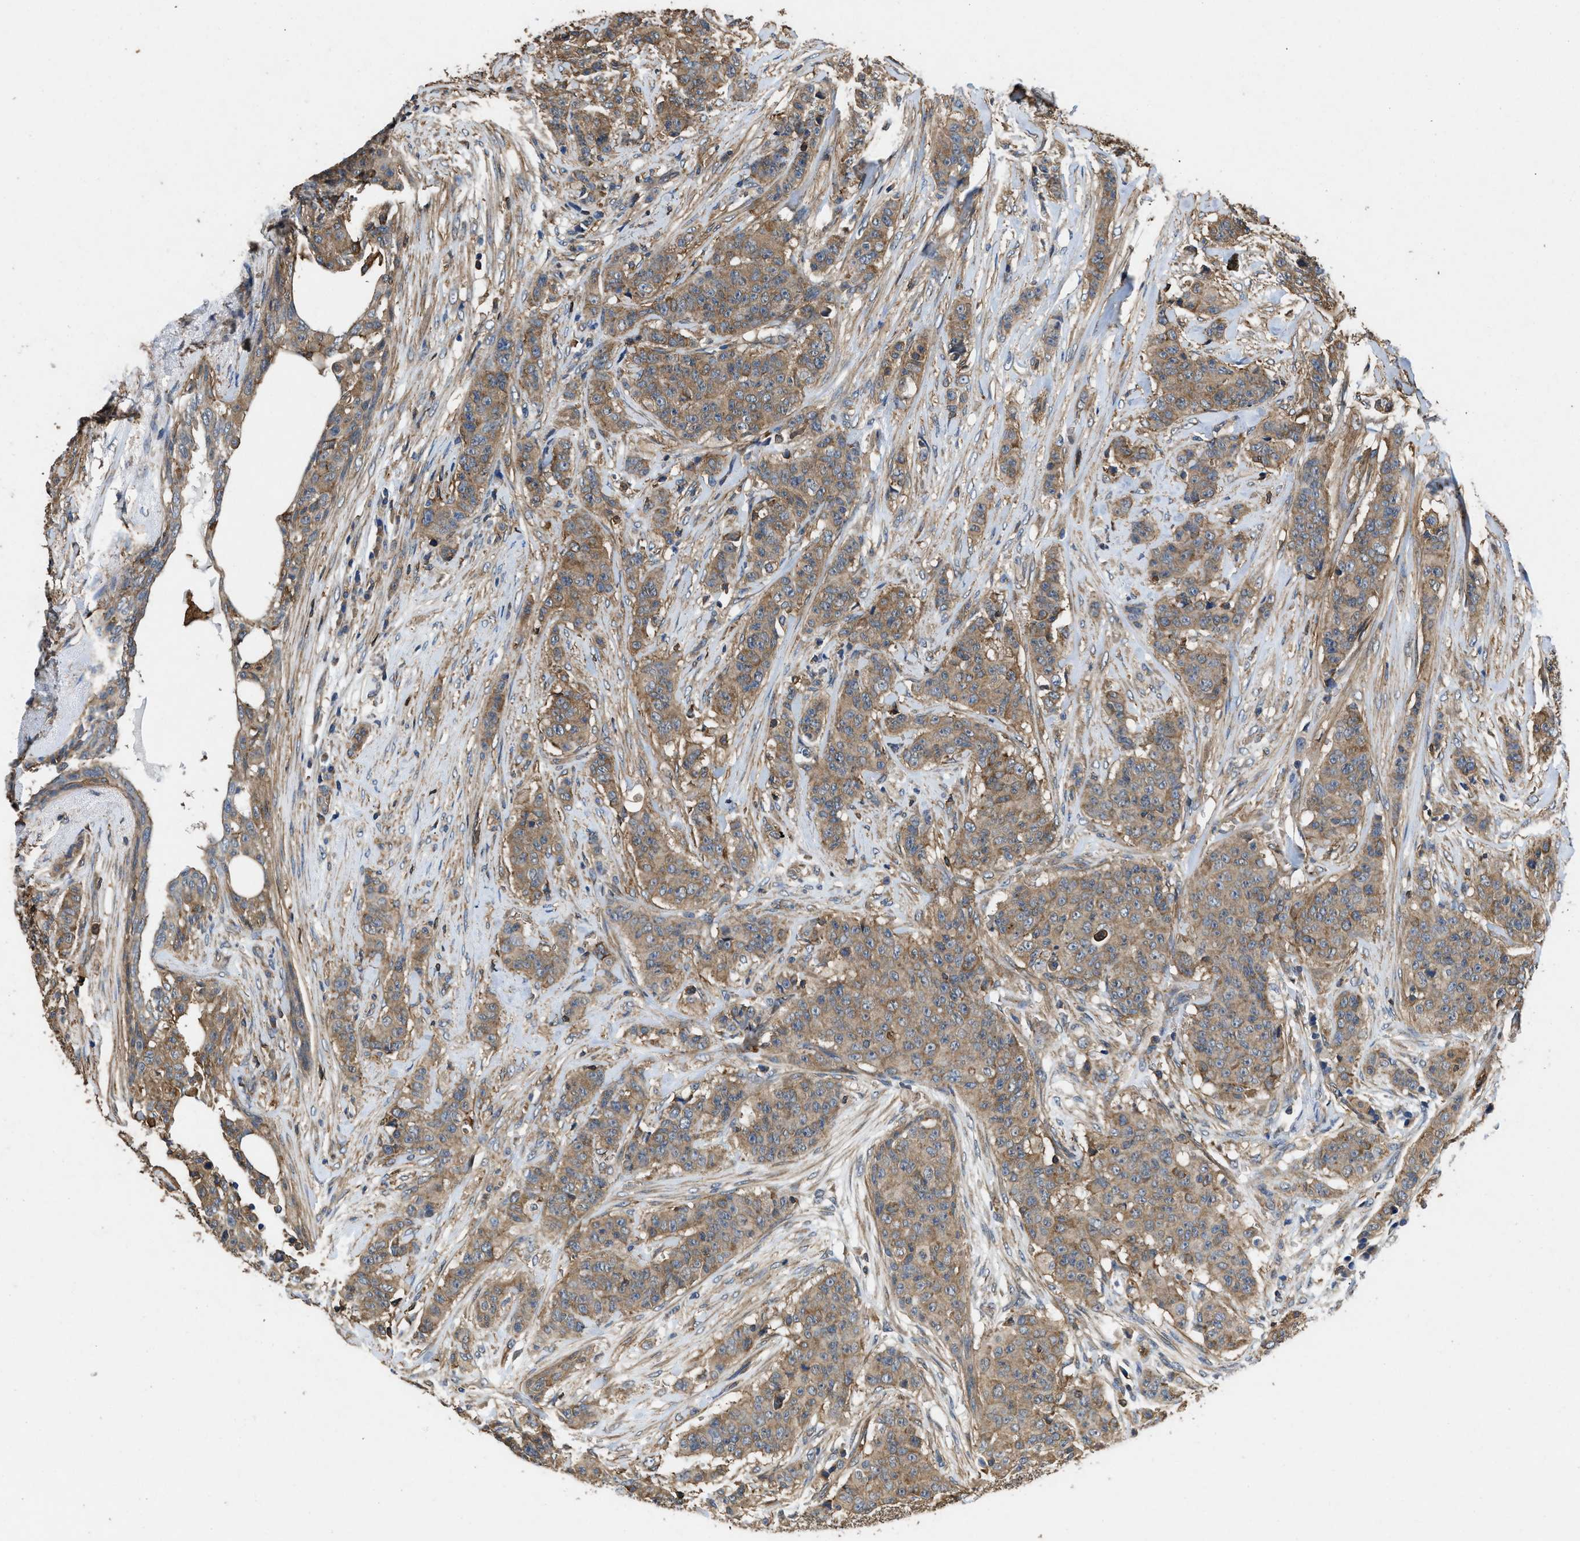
{"staining": {"intensity": "weak", "quantity": ">75%", "location": "cytoplasmic/membranous"}, "tissue": "breast cancer", "cell_type": "Tumor cells", "image_type": "cancer", "snomed": [{"axis": "morphology", "description": "Normal tissue, NOS"}, {"axis": "morphology", "description": "Duct carcinoma"}, {"axis": "topography", "description": "Breast"}], "caption": "IHC of breast cancer (intraductal carcinoma) displays low levels of weak cytoplasmic/membranous expression in about >75% of tumor cells. Using DAB (brown) and hematoxylin (blue) stains, captured at high magnification using brightfield microscopy.", "gene": "LINGO2", "patient": {"sex": "female", "age": 40}}